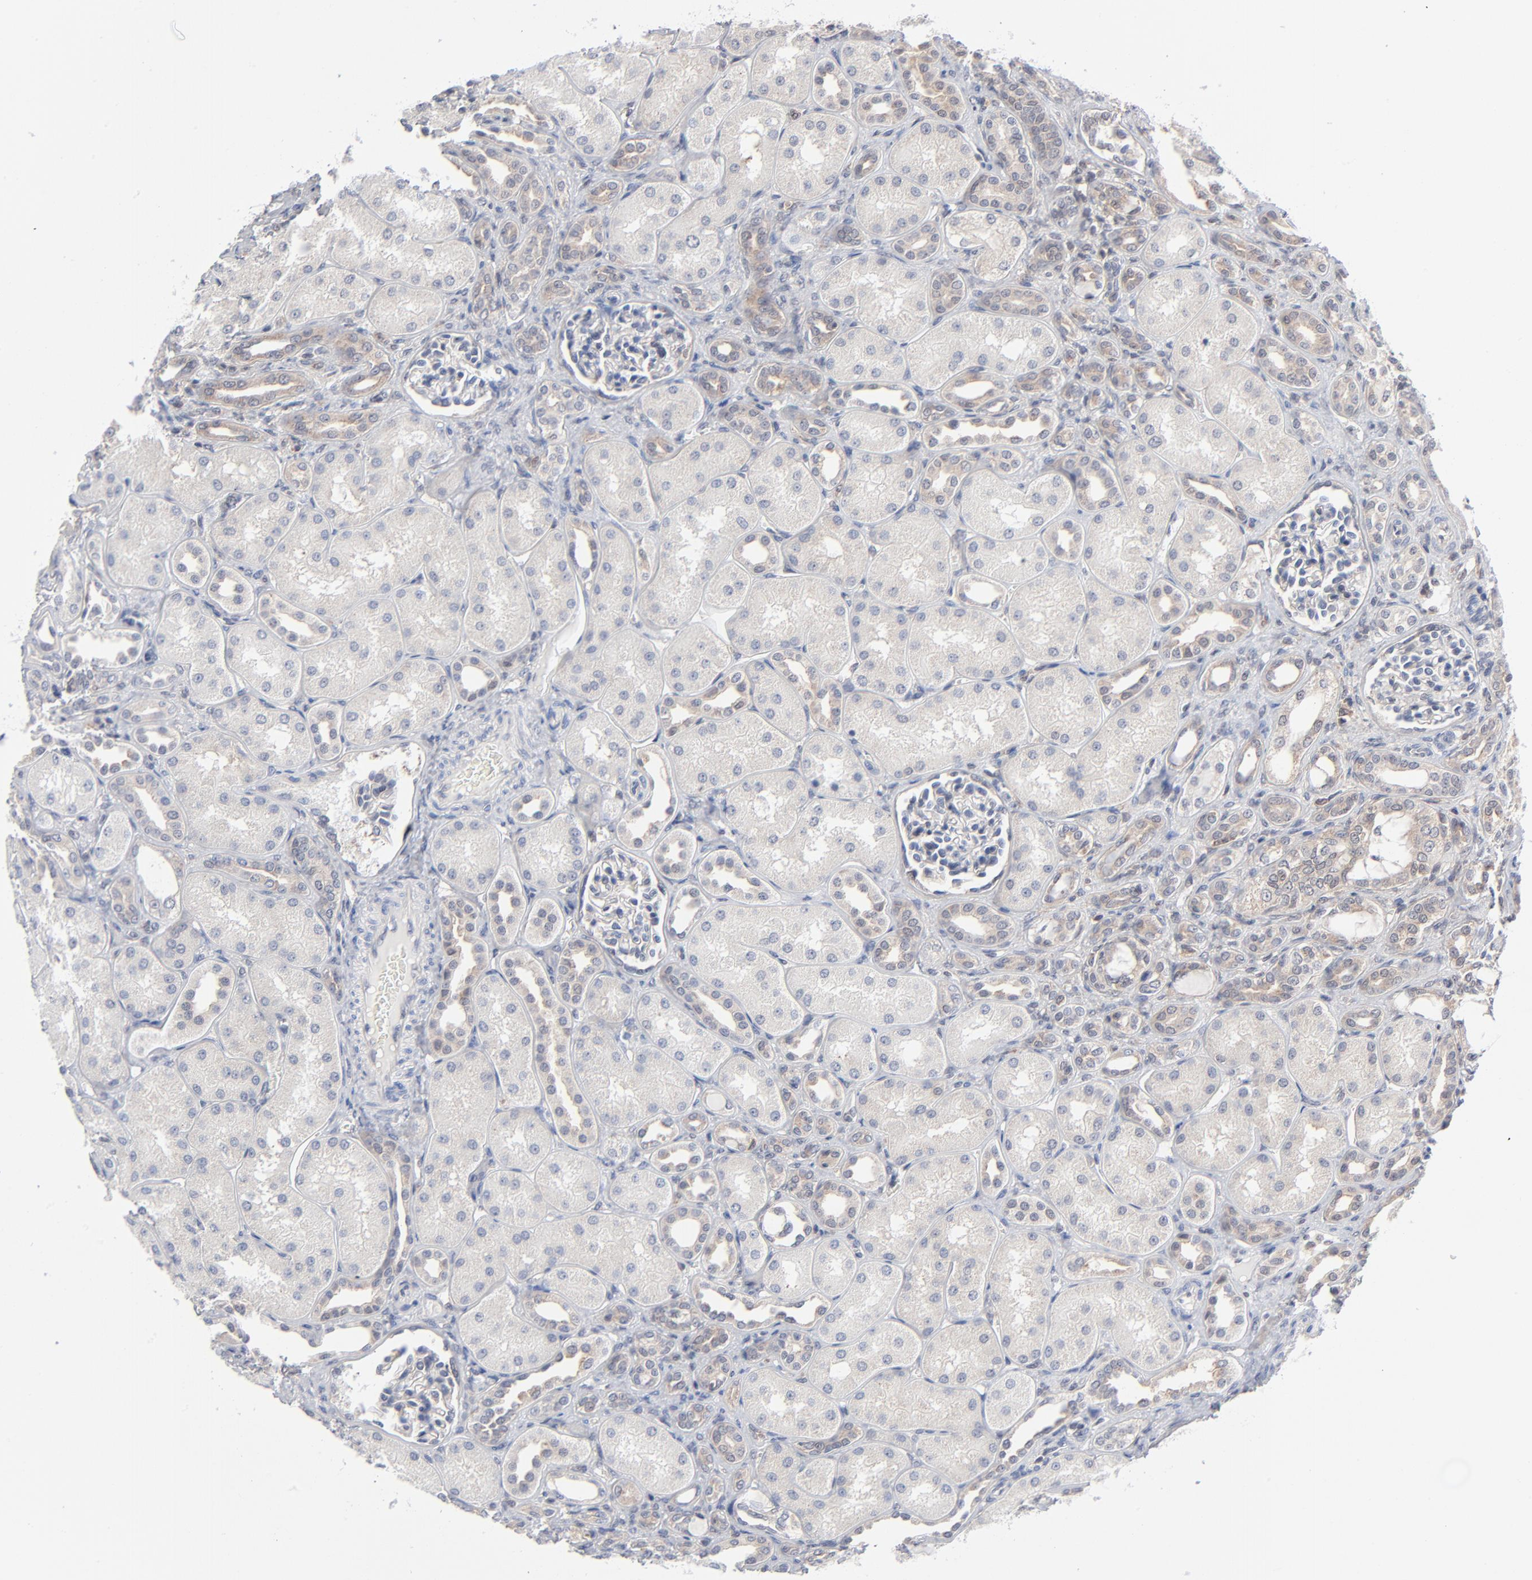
{"staining": {"intensity": "weak", "quantity": "<25%", "location": "cytoplasmic/membranous"}, "tissue": "kidney", "cell_type": "Cells in tubules", "image_type": "normal", "snomed": [{"axis": "morphology", "description": "Normal tissue, NOS"}, {"axis": "topography", "description": "Kidney"}], "caption": "An immunohistochemistry micrograph of unremarkable kidney is shown. There is no staining in cells in tubules of kidney. (Brightfield microscopy of DAB (3,3'-diaminobenzidine) immunohistochemistry (IHC) at high magnification).", "gene": "RPS6KB1", "patient": {"sex": "male", "age": 7}}